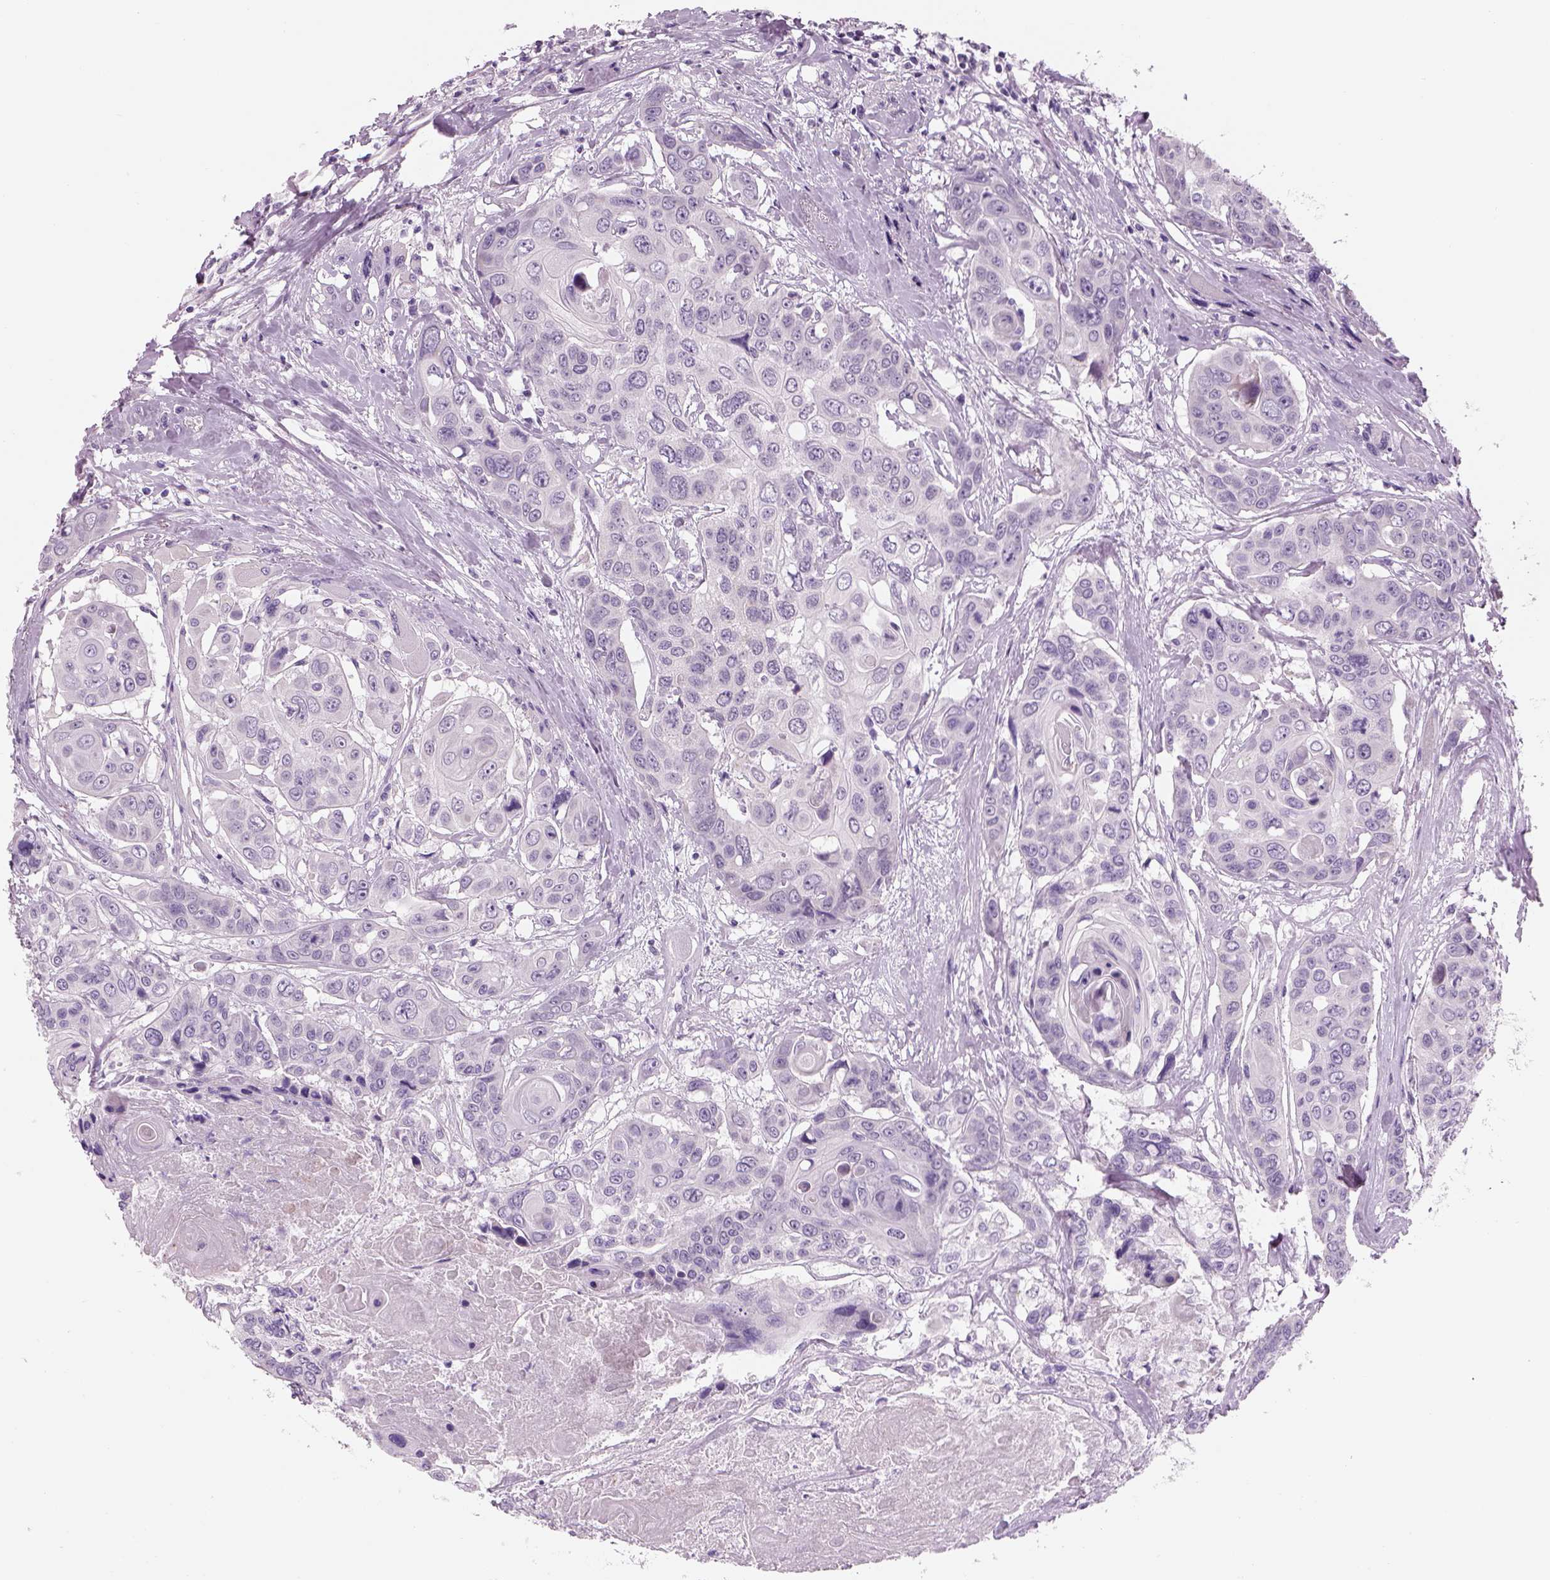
{"staining": {"intensity": "negative", "quantity": "none", "location": "none"}, "tissue": "head and neck cancer", "cell_type": "Tumor cells", "image_type": "cancer", "snomed": [{"axis": "morphology", "description": "Squamous cell carcinoma, NOS"}, {"axis": "topography", "description": "Oral tissue"}, {"axis": "topography", "description": "Head-Neck"}], "caption": "The image demonstrates no staining of tumor cells in head and neck squamous cell carcinoma.", "gene": "KCNMB4", "patient": {"sex": "male", "age": 56}}